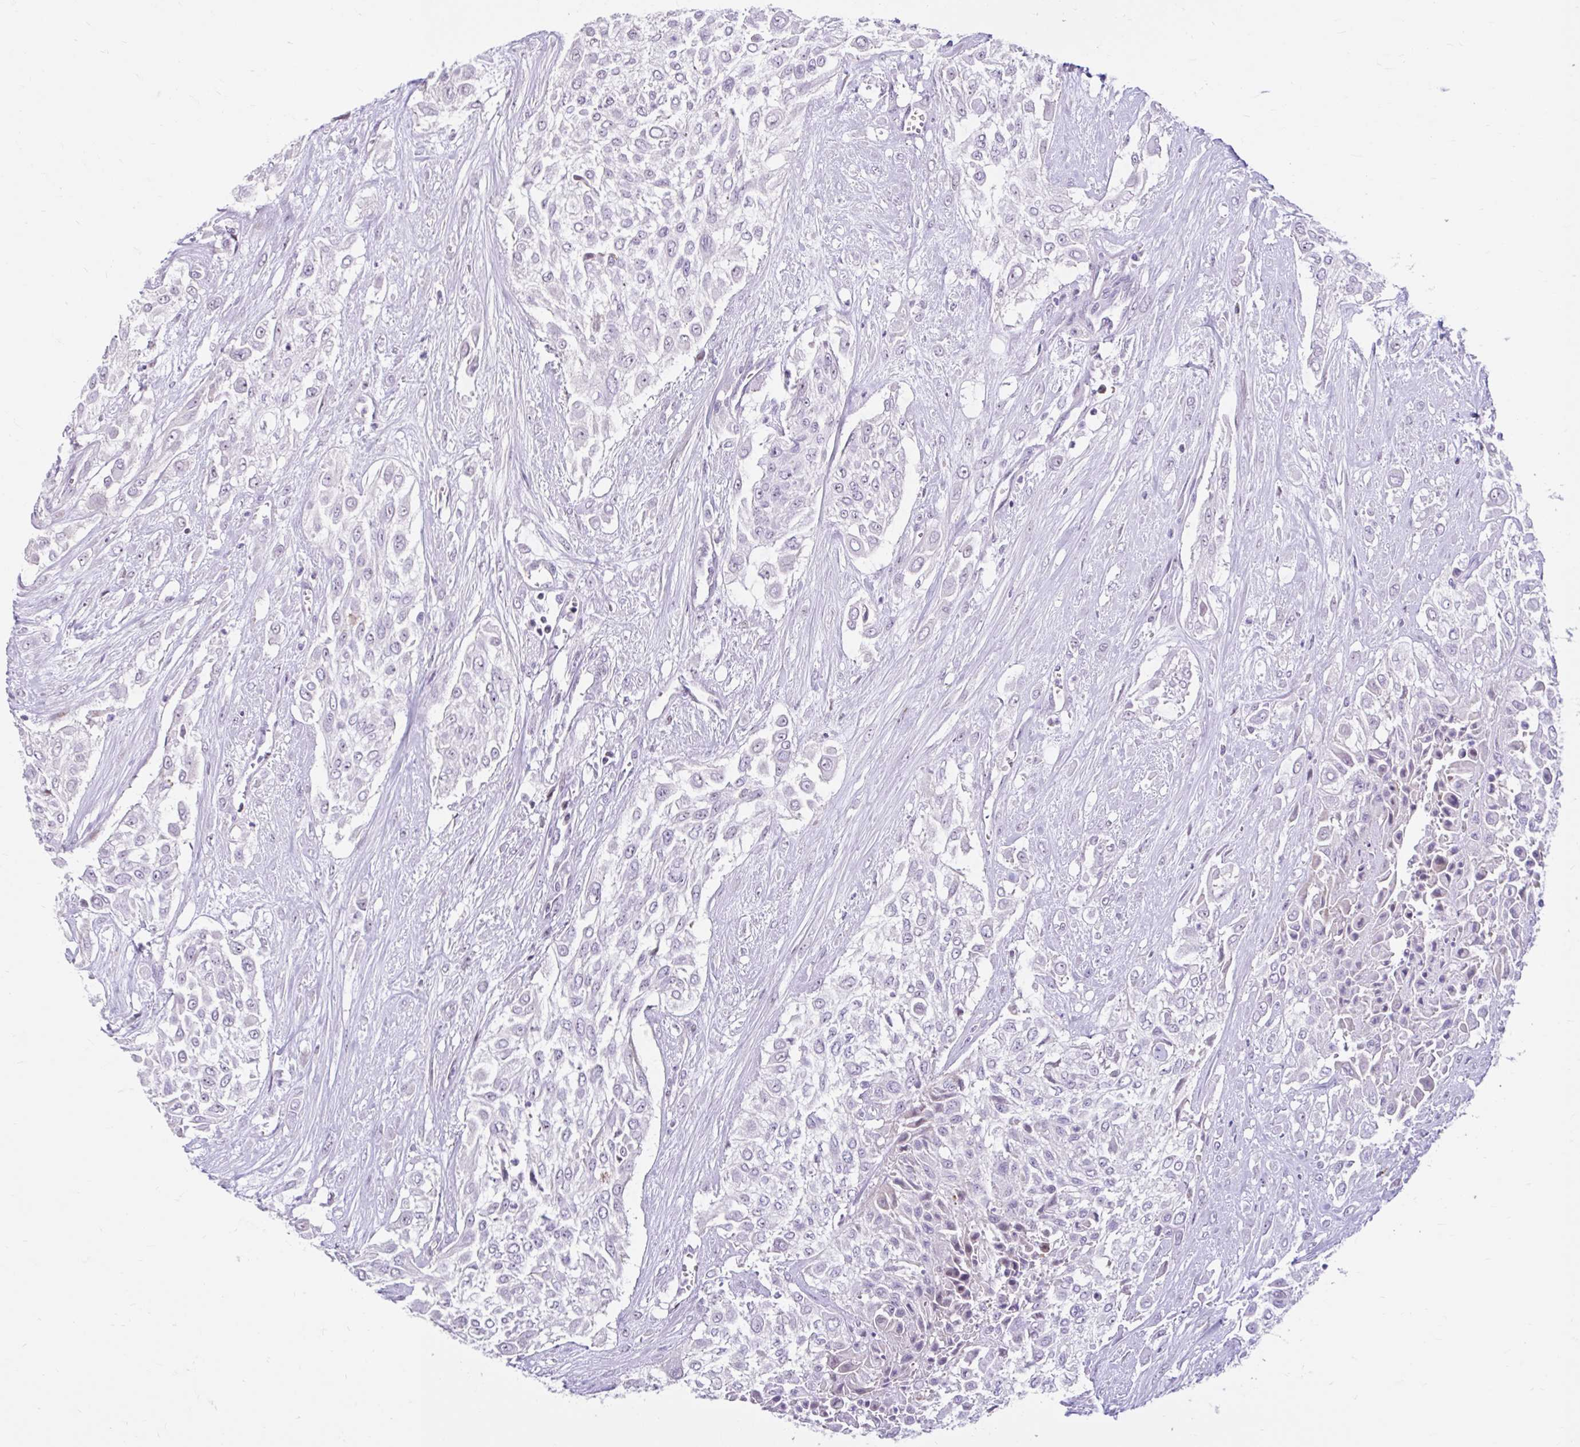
{"staining": {"intensity": "negative", "quantity": "none", "location": "none"}, "tissue": "urothelial cancer", "cell_type": "Tumor cells", "image_type": "cancer", "snomed": [{"axis": "morphology", "description": "Urothelial carcinoma, High grade"}, {"axis": "topography", "description": "Urinary bladder"}], "caption": "Tumor cells are negative for brown protein staining in urothelial cancer.", "gene": "NHLH2", "patient": {"sex": "male", "age": 57}}